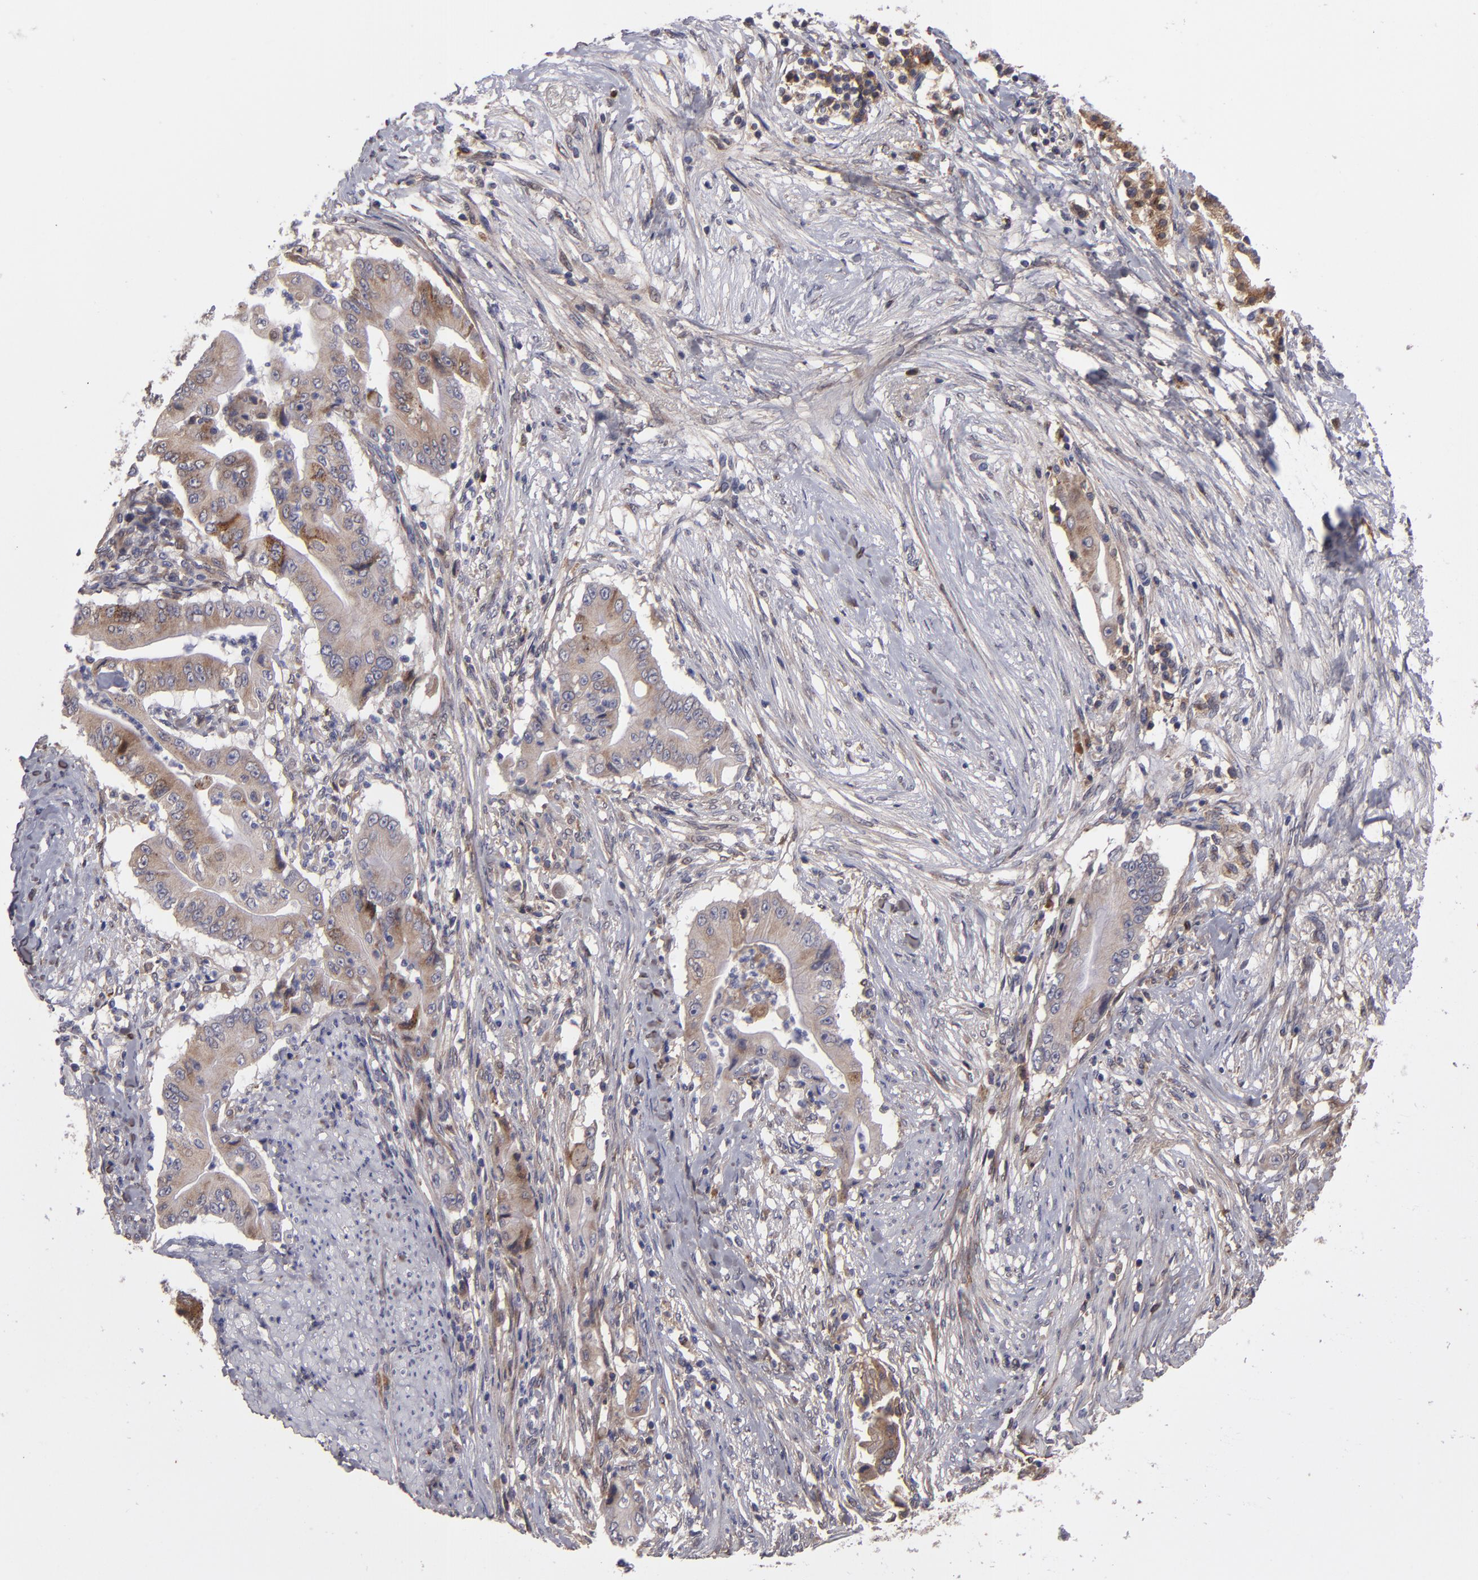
{"staining": {"intensity": "moderate", "quantity": ">75%", "location": "cytoplasmic/membranous"}, "tissue": "pancreatic cancer", "cell_type": "Tumor cells", "image_type": "cancer", "snomed": [{"axis": "morphology", "description": "Adenocarcinoma, NOS"}, {"axis": "topography", "description": "Pancreas"}], "caption": "High-magnification brightfield microscopy of pancreatic cancer stained with DAB (brown) and counterstained with hematoxylin (blue). tumor cells exhibit moderate cytoplasmic/membranous positivity is present in about>75% of cells.", "gene": "IL12A", "patient": {"sex": "male", "age": 62}}